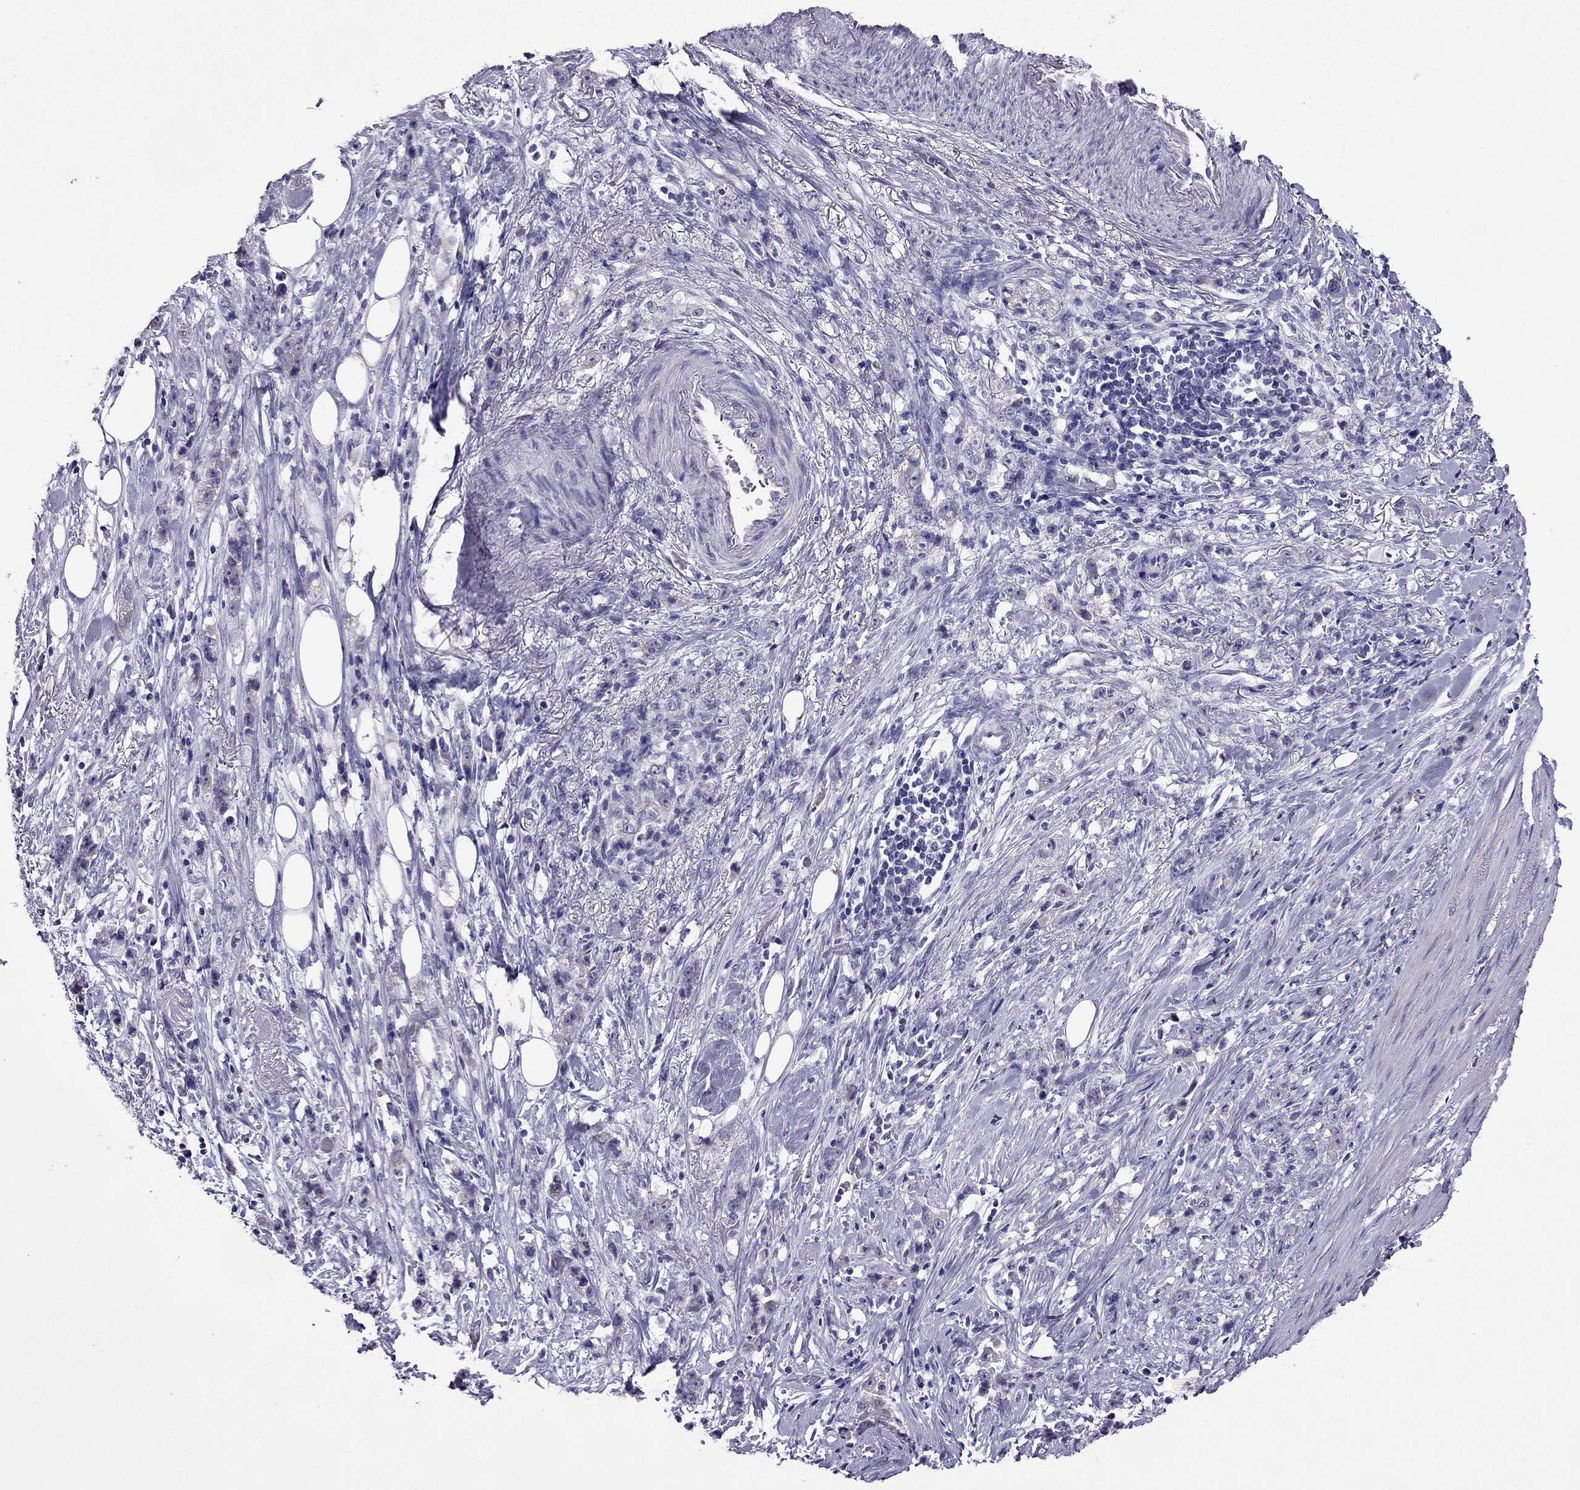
{"staining": {"intensity": "negative", "quantity": "none", "location": "none"}, "tissue": "stomach cancer", "cell_type": "Tumor cells", "image_type": "cancer", "snomed": [{"axis": "morphology", "description": "Adenocarcinoma, NOS"}, {"axis": "topography", "description": "Stomach, lower"}], "caption": "IHC image of human adenocarcinoma (stomach) stained for a protein (brown), which reveals no positivity in tumor cells.", "gene": "KIF5A", "patient": {"sex": "male", "age": 88}}